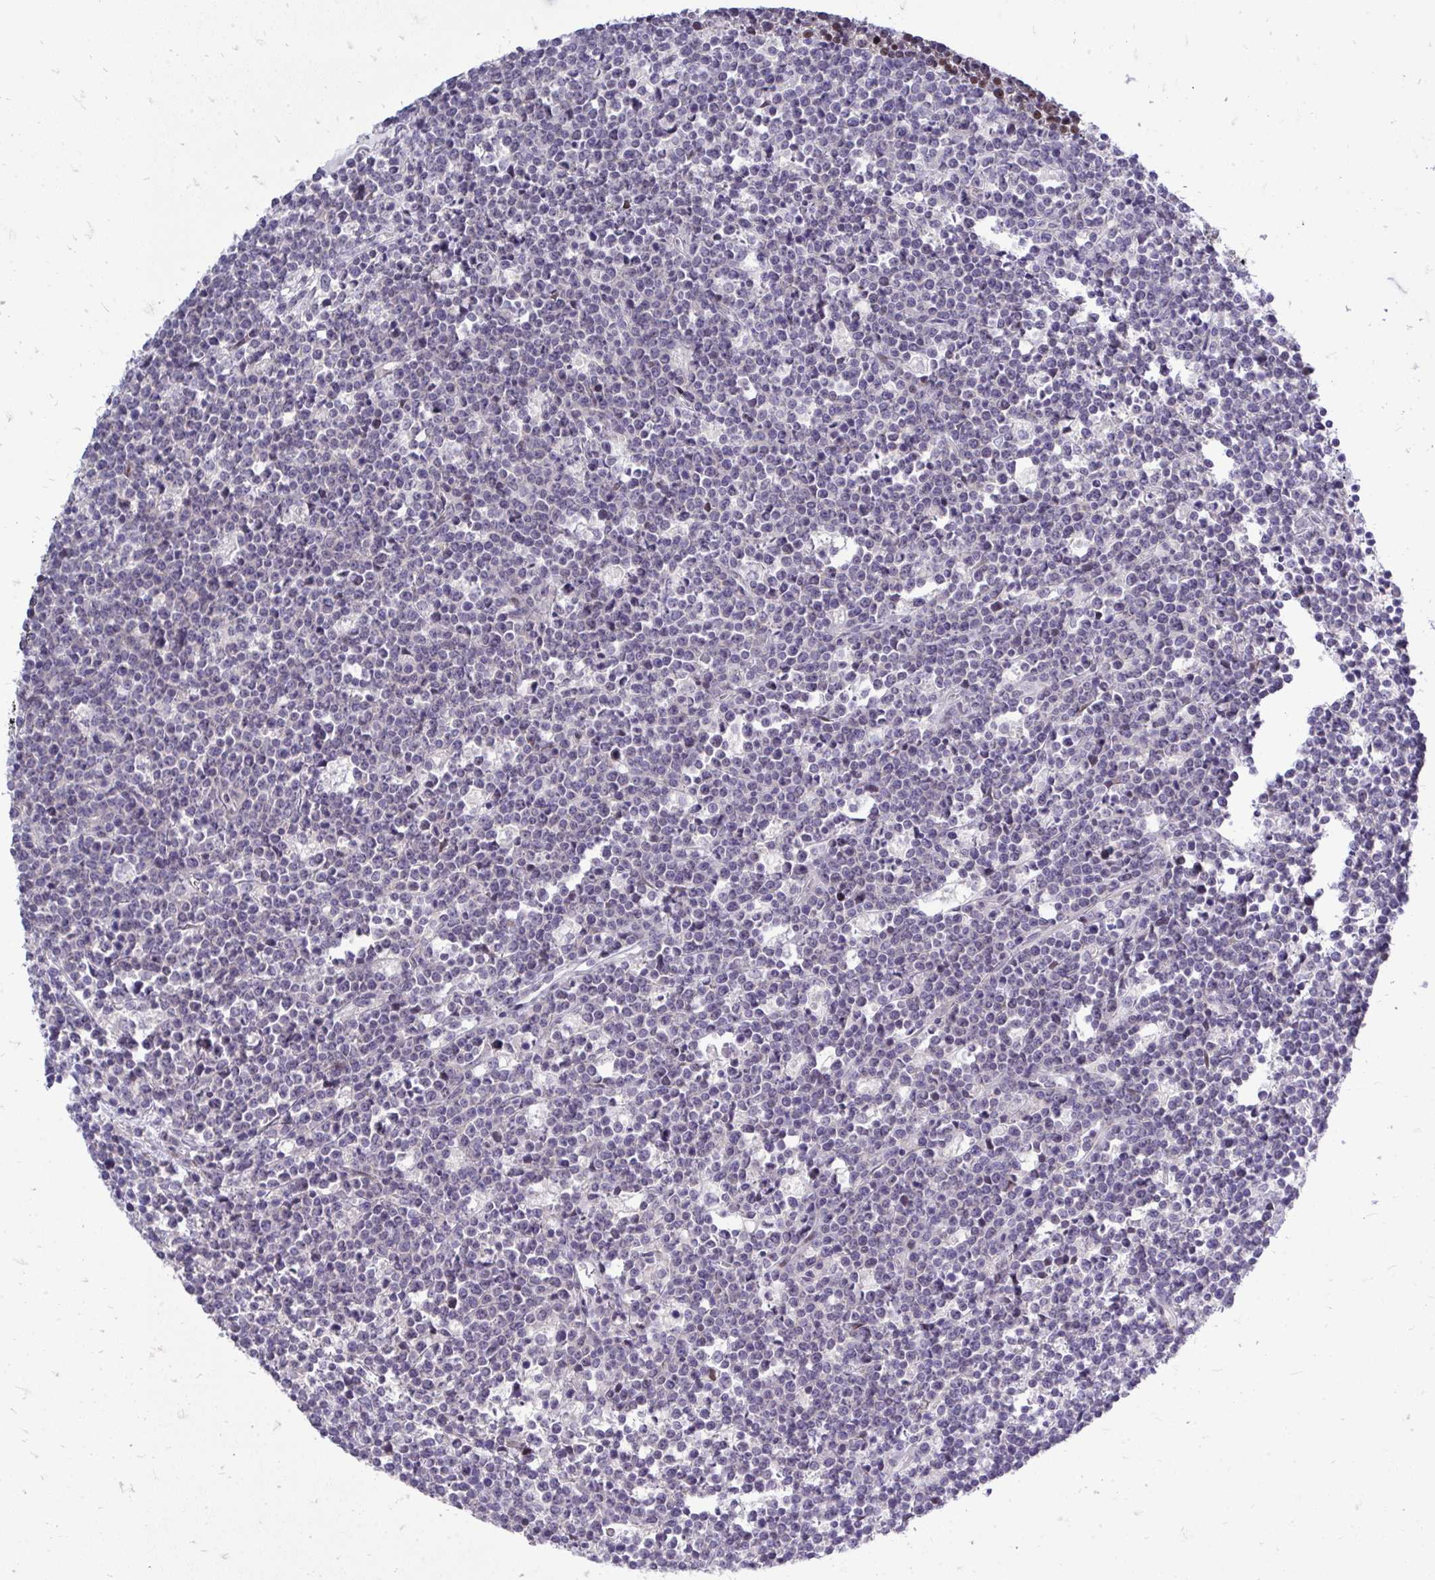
{"staining": {"intensity": "negative", "quantity": "none", "location": "none"}, "tissue": "lymphoma", "cell_type": "Tumor cells", "image_type": "cancer", "snomed": [{"axis": "morphology", "description": "Malignant lymphoma, non-Hodgkin's type, High grade"}, {"axis": "topography", "description": "Ovary"}], "caption": "A photomicrograph of human lymphoma is negative for staining in tumor cells.", "gene": "OR8D1", "patient": {"sex": "female", "age": 56}}